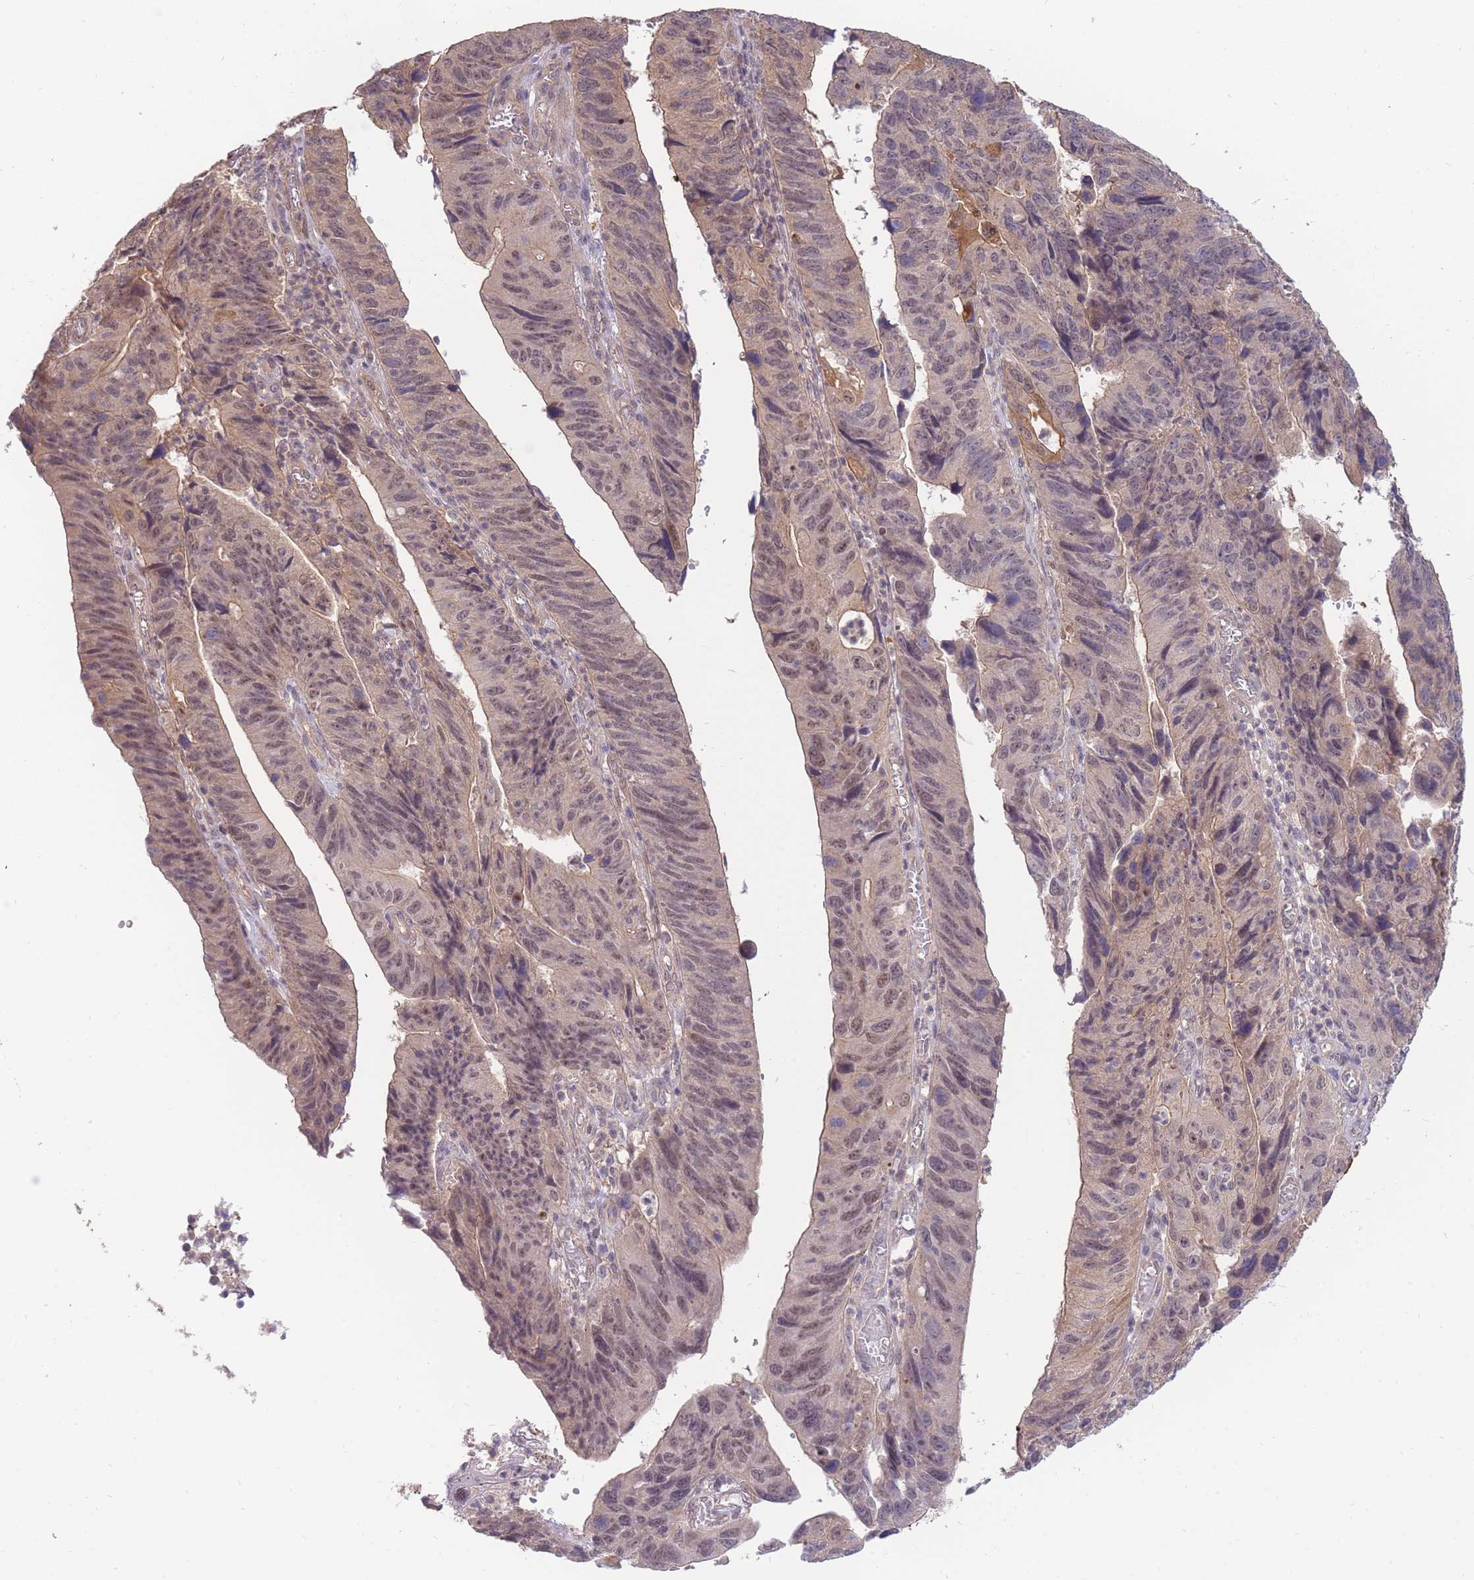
{"staining": {"intensity": "weak", "quantity": ">75%", "location": "cytoplasmic/membranous,nuclear"}, "tissue": "stomach cancer", "cell_type": "Tumor cells", "image_type": "cancer", "snomed": [{"axis": "morphology", "description": "Adenocarcinoma, NOS"}, {"axis": "topography", "description": "Stomach"}], "caption": "Immunohistochemistry (IHC) of human adenocarcinoma (stomach) demonstrates low levels of weak cytoplasmic/membranous and nuclear positivity in about >75% of tumor cells.", "gene": "SMC6", "patient": {"sex": "male", "age": 59}}